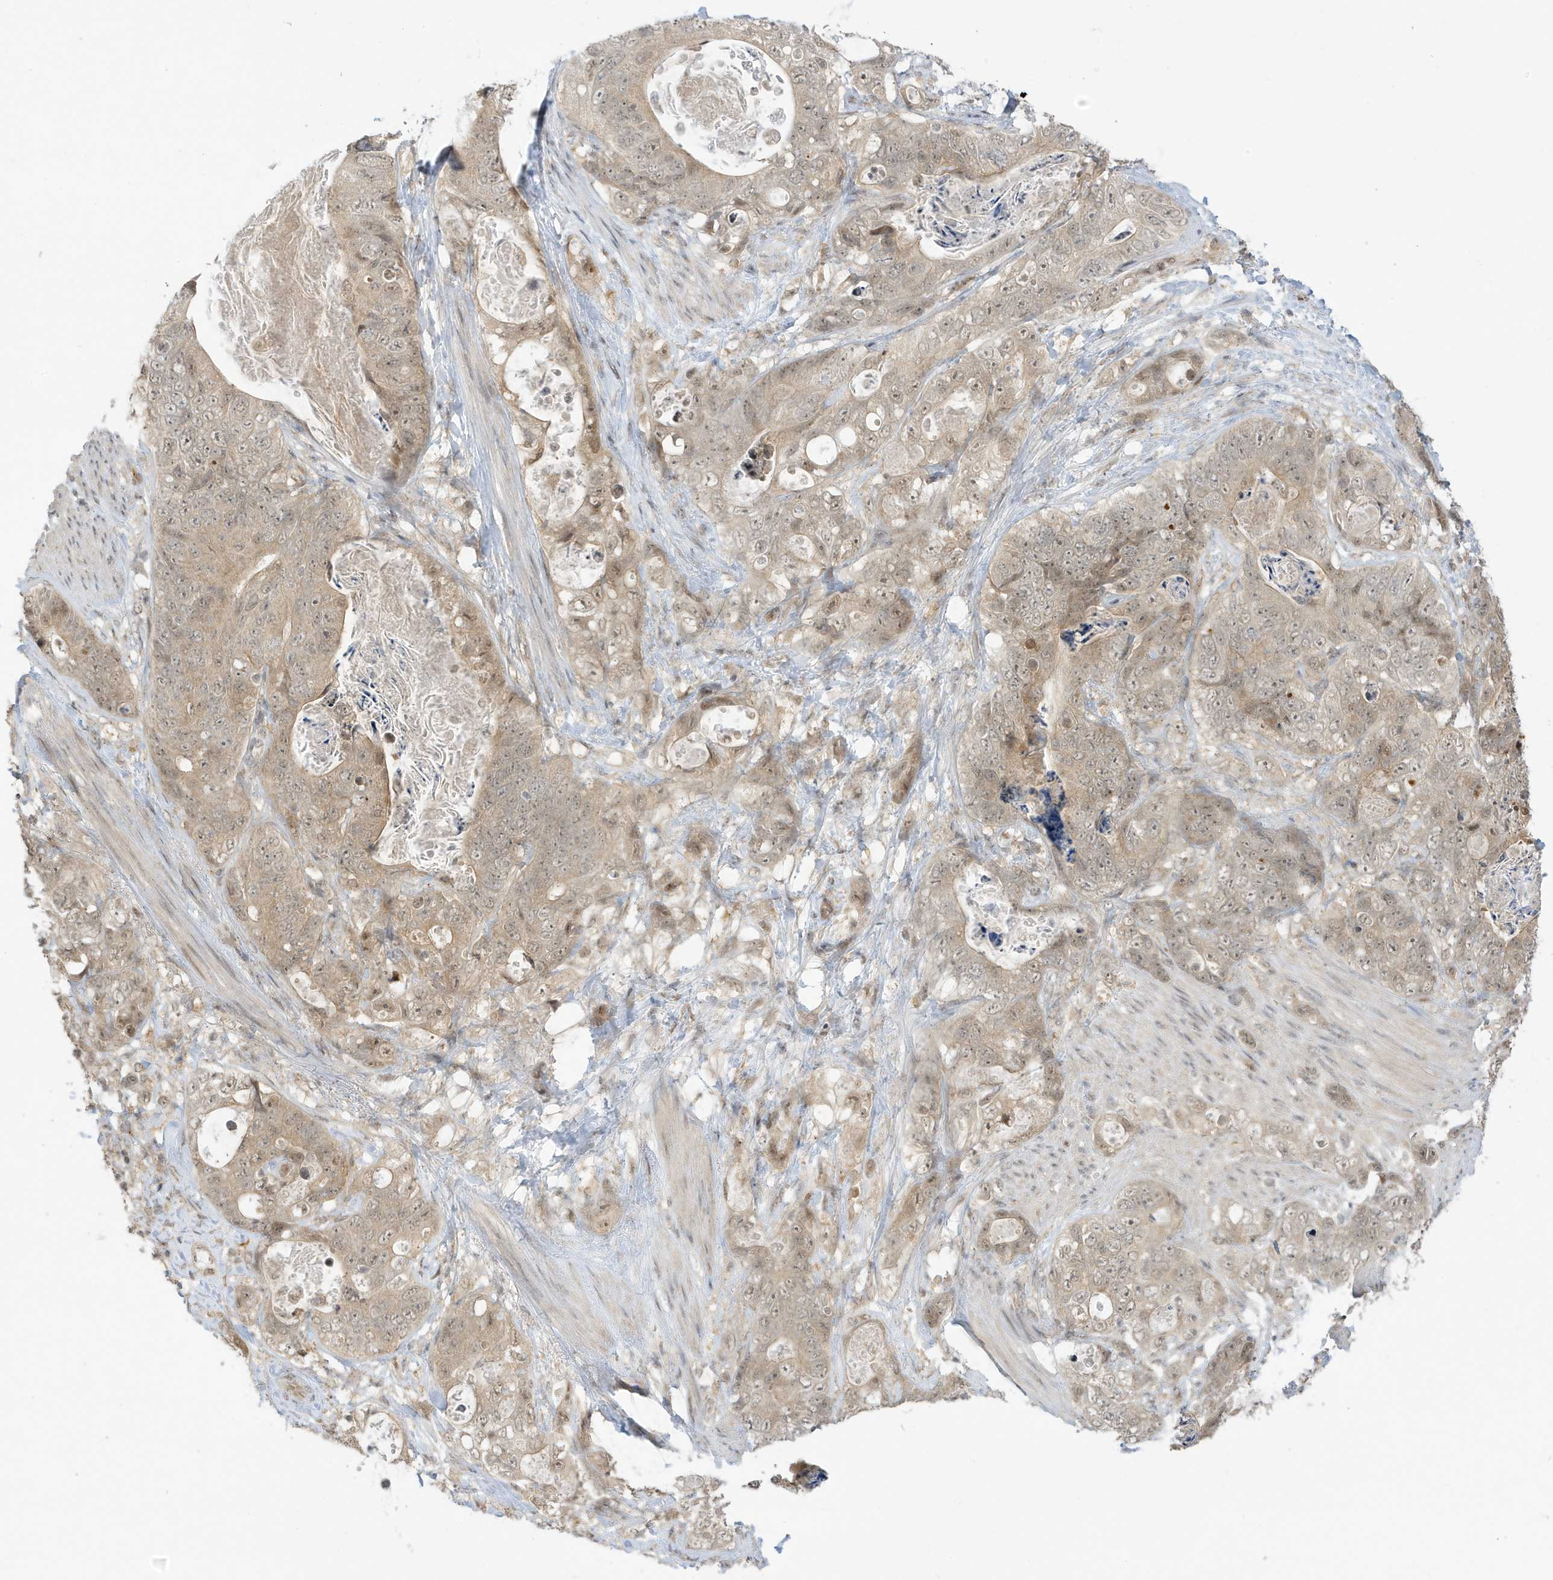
{"staining": {"intensity": "weak", "quantity": ">75%", "location": "cytoplasmic/membranous,nuclear"}, "tissue": "stomach cancer", "cell_type": "Tumor cells", "image_type": "cancer", "snomed": [{"axis": "morphology", "description": "Normal tissue, NOS"}, {"axis": "morphology", "description": "Adenocarcinoma, NOS"}, {"axis": "topography", "description": "Stomach"}], "caption": "Immunohistochemistry histopathology image of stomach cancer stained for a protein (brown), which shows low levels of weak cytoplasmic/membranous and nuclear expression in approximately >75% of tumor cells.", "gene": "TAB3", "patient": {"sex": "female", "age": 89}}